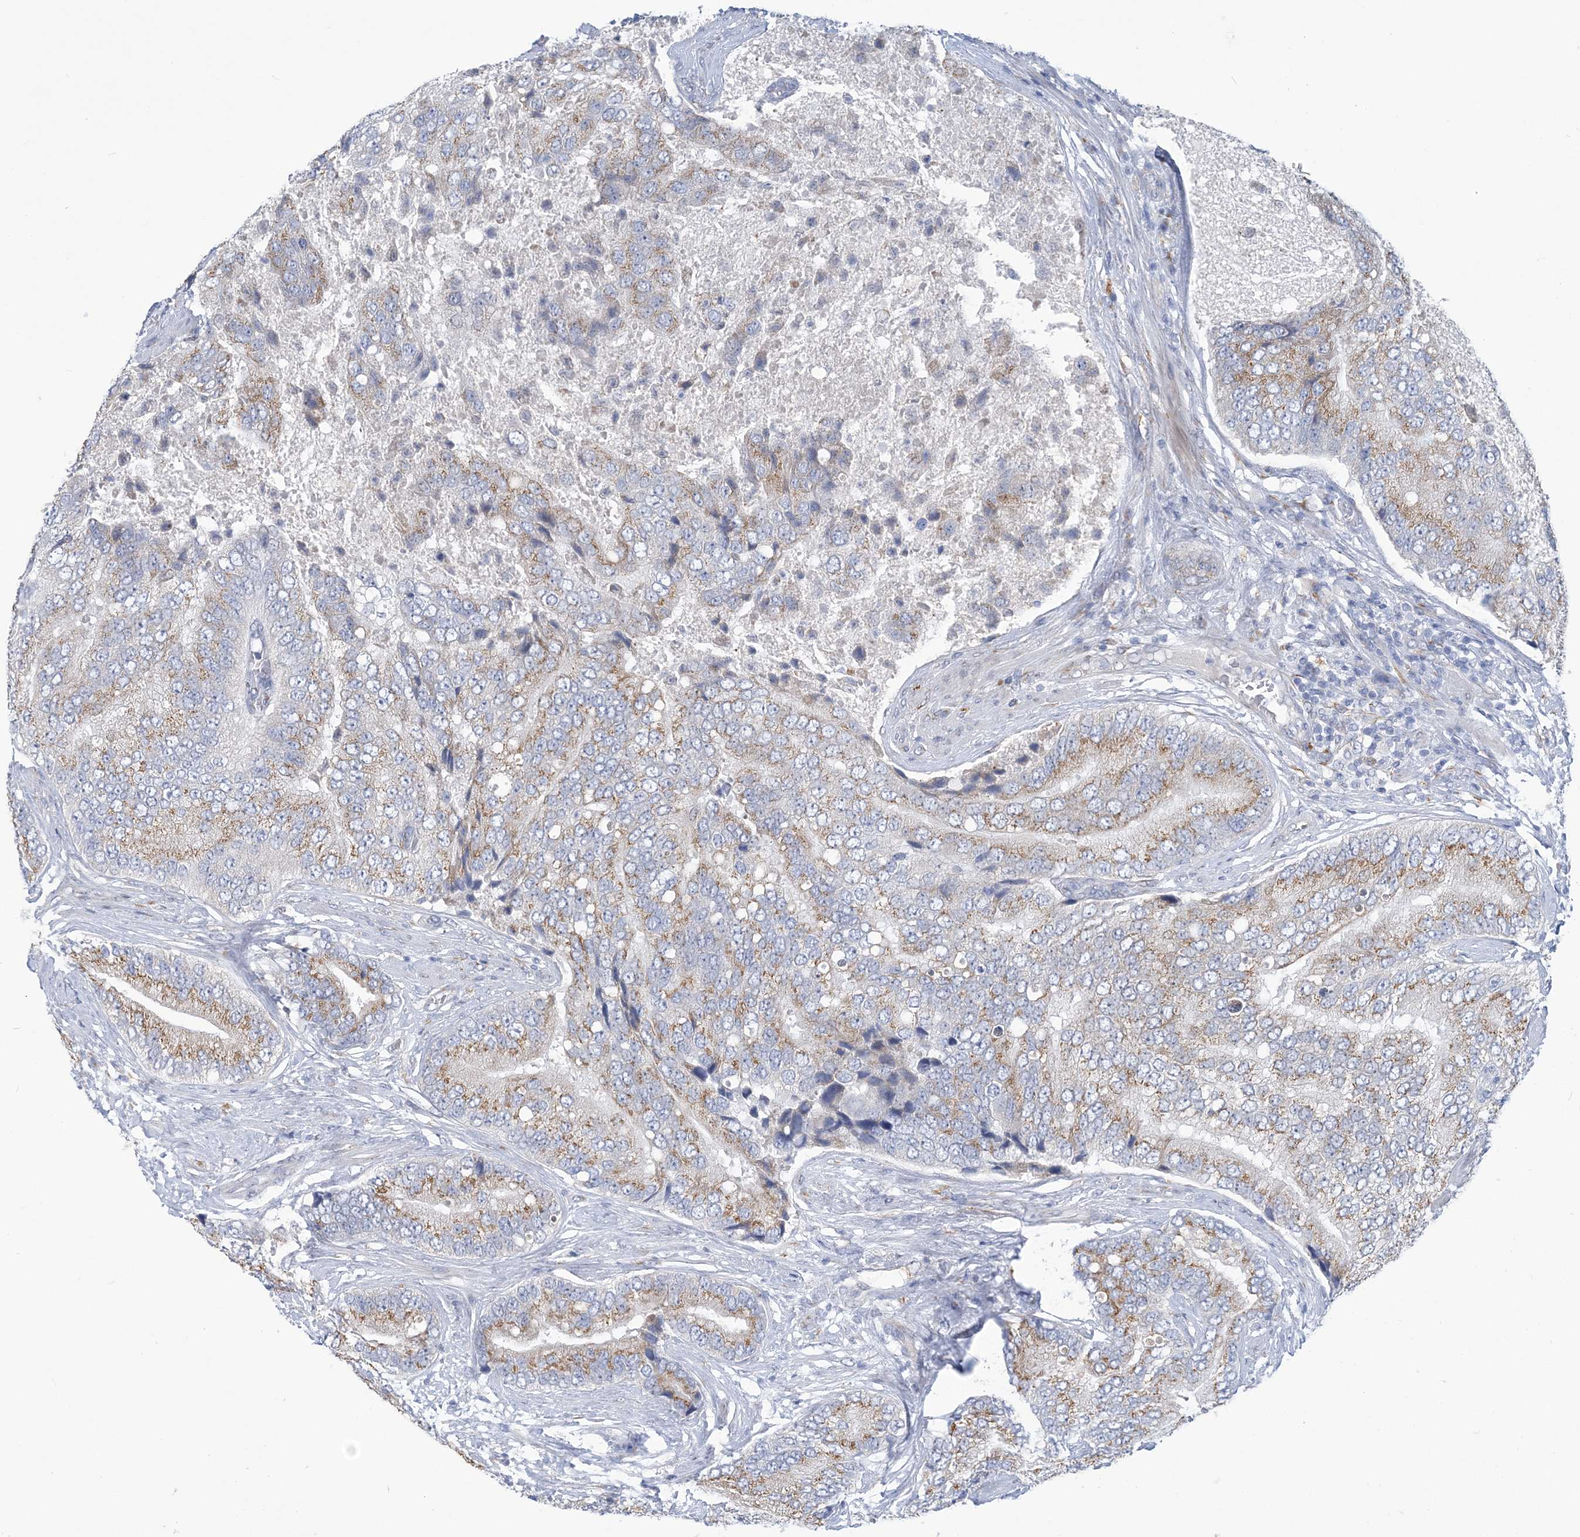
{"staining": {"intensity": "moderate", "quantity": "25%-75%", "location": "cytoplasmic/membranous"}, "tissue": "prostate cancer", "cell_type": "Tumor cells", "image_type": "cancer", "snomed": [{"axis": "morphology", "description": "Adenocarcinoma, High grade"}, {"axis": "topography", "description": "Prostate"}], "caption": "DAB (3,3'-diaminobenzidine) immunohistochemical staining of prostate high-grade adenocarcinoma reveals moderate cytoplasmic/membranous protein positivity in about 25%-75% of tumor cells.", "gene": "PLEKHG4B", "patient": {"sex": "male", "age": 70}}